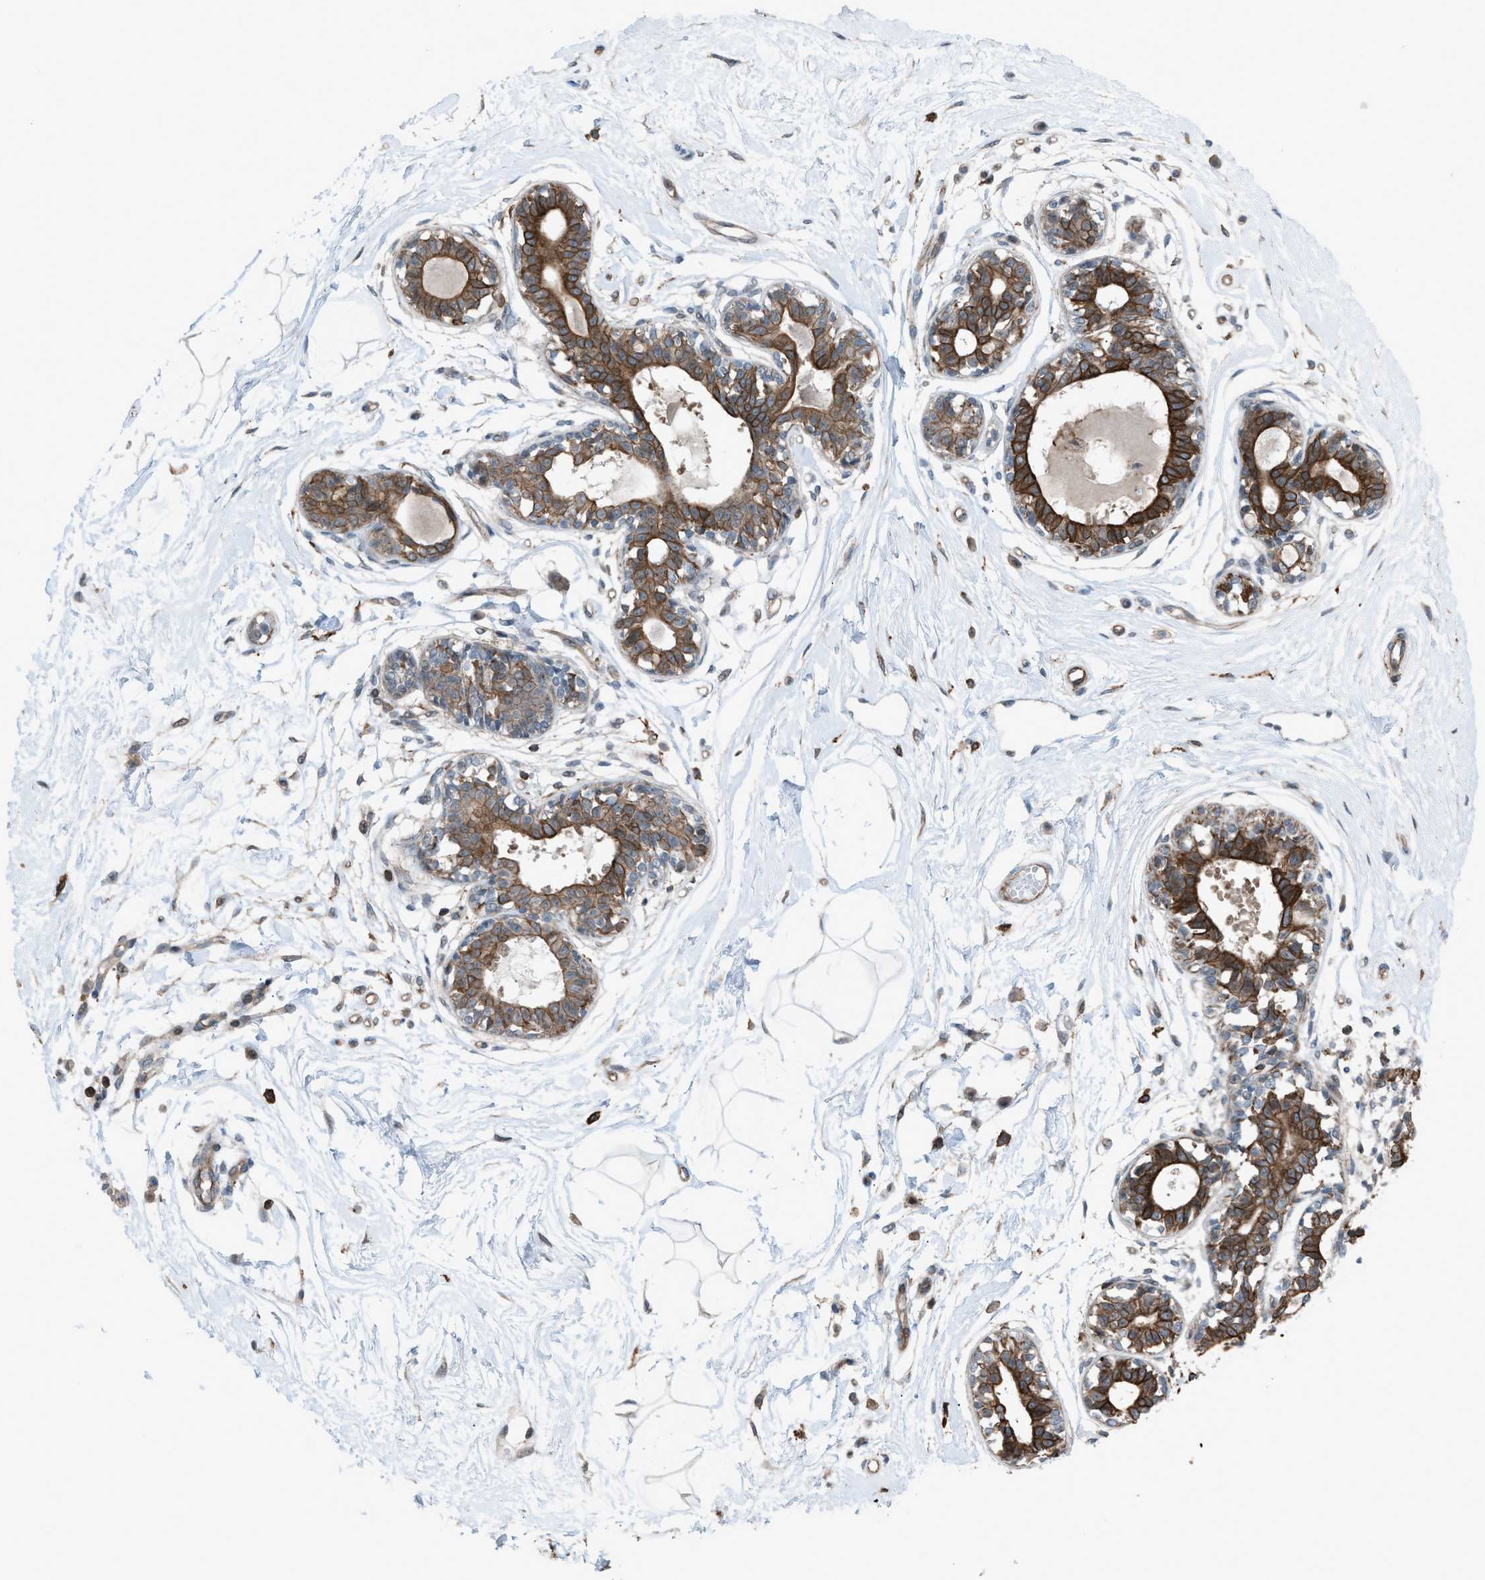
{"staining": {"intensity": "weak", "quantity": ">75%", "location": "cytoplasmic/membranous"}, "tissue": "breast", "cell_type": "Adipocytes", "image_type": "normal", "snomed": [{"axis": "morphology", "description": "Normal tissue, NOS"}, {"axis": "topography", "description": "Breast"}], "caption": "Immunohistochemistry (IHC) of normal breast reveals low levels of weak cytoplasmic/membranous positivity in approximately >75% of adipocytes. (brown staining indicates protein expression, while blue staining denotes nuclei).", "gene": "DYRK1A", "patient": {"sex": "female", "age": 45}}